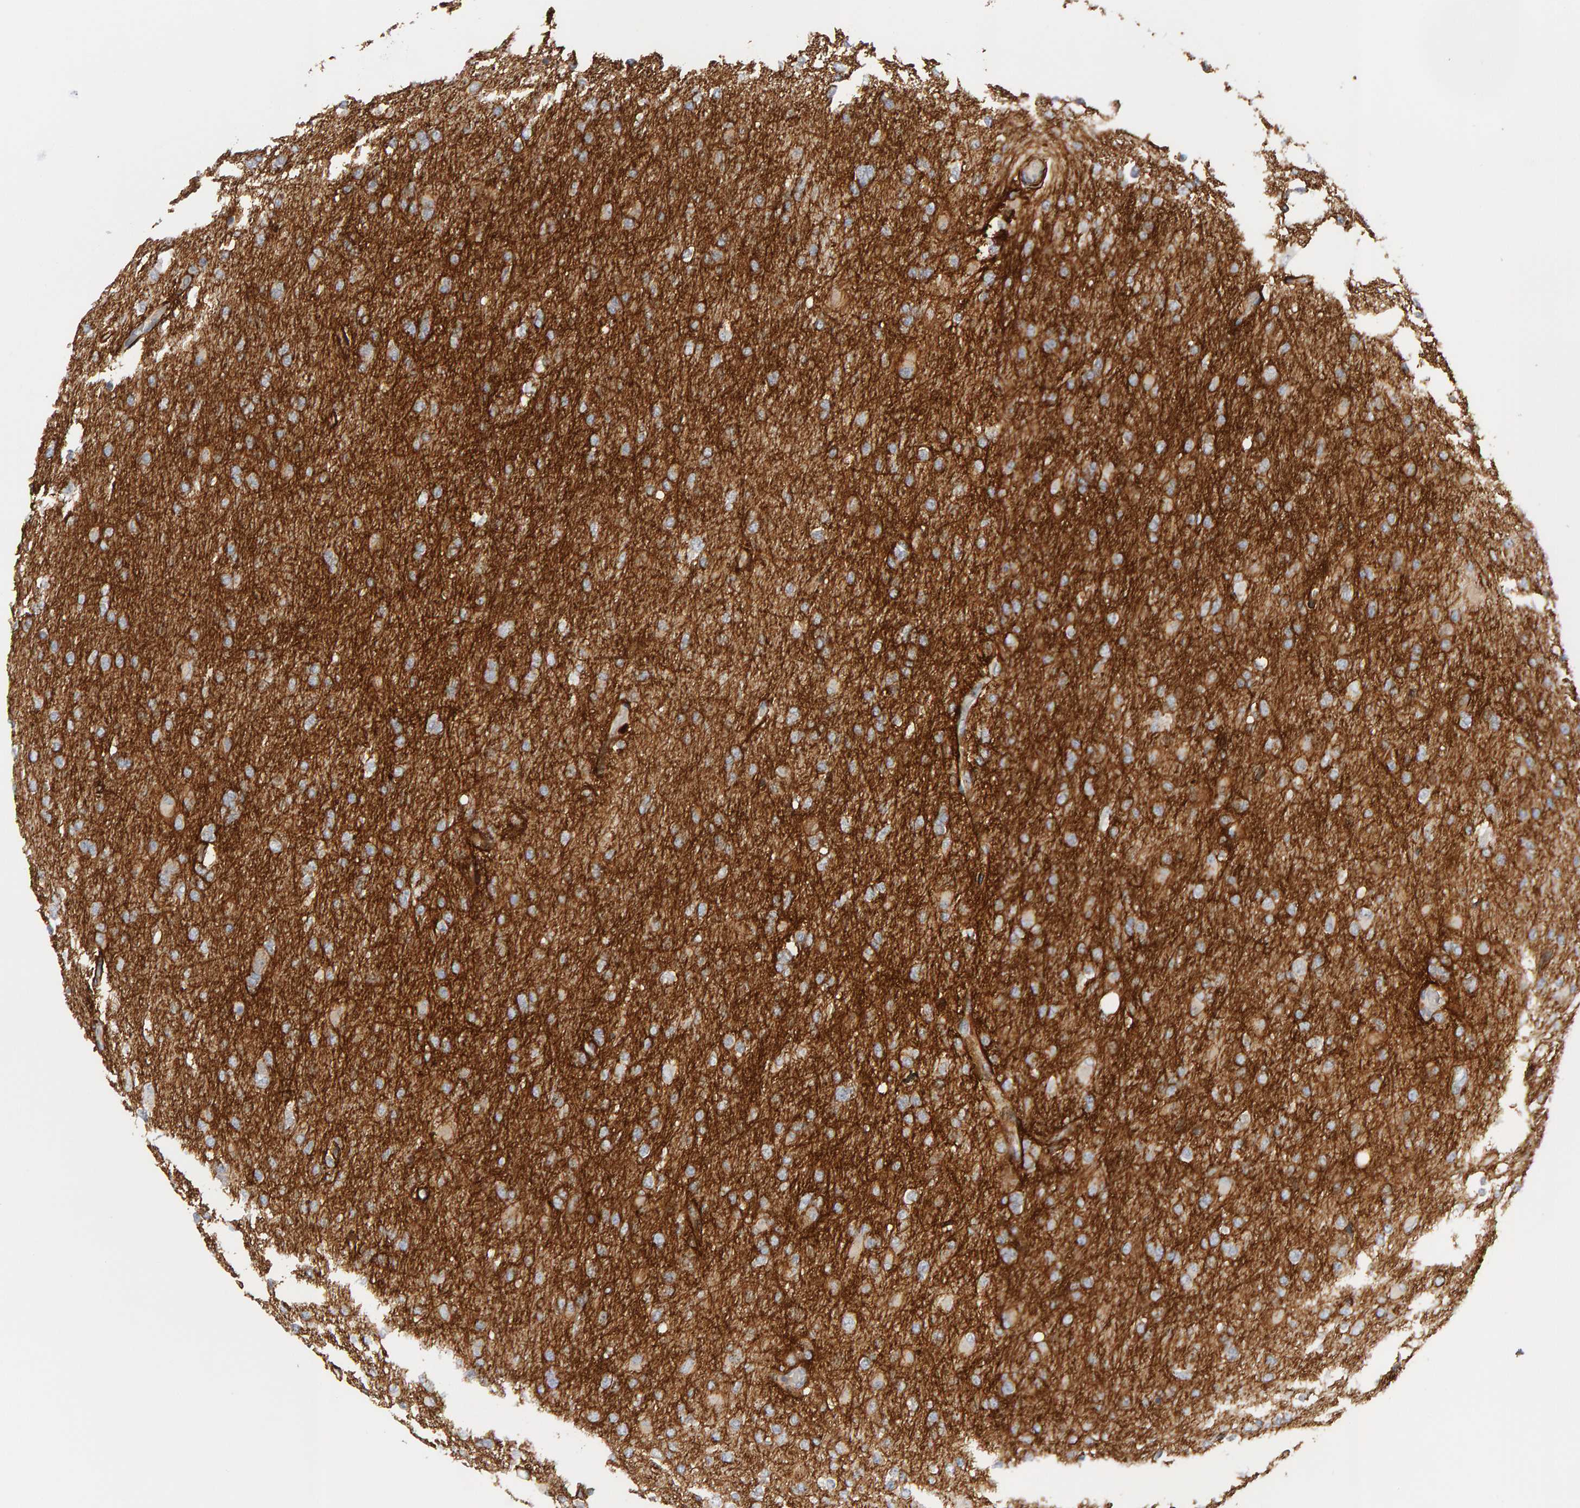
{"staining": {"intensity": "weak", "quantity": "25%-75%", "location": "cytoplasmic/membranous"}, "tissue": "glioma", "cell_type": "Tumor cells", "image_type": "cancer", "snomed": [{"axis": "morphology", "description": "Glioma, malignant, High grade"}, {"axis": "topography", "description": "Cerebral cortex"}], "caption": "Immunohistochemistry of malignant glioma (high-grade) demonstrates low levels of weak cytoplasmic/membranous expression in about 25%-75% of tumor cells.", "gene": "NUDCD1", "patient": {"sex": "female", "age": 36}}